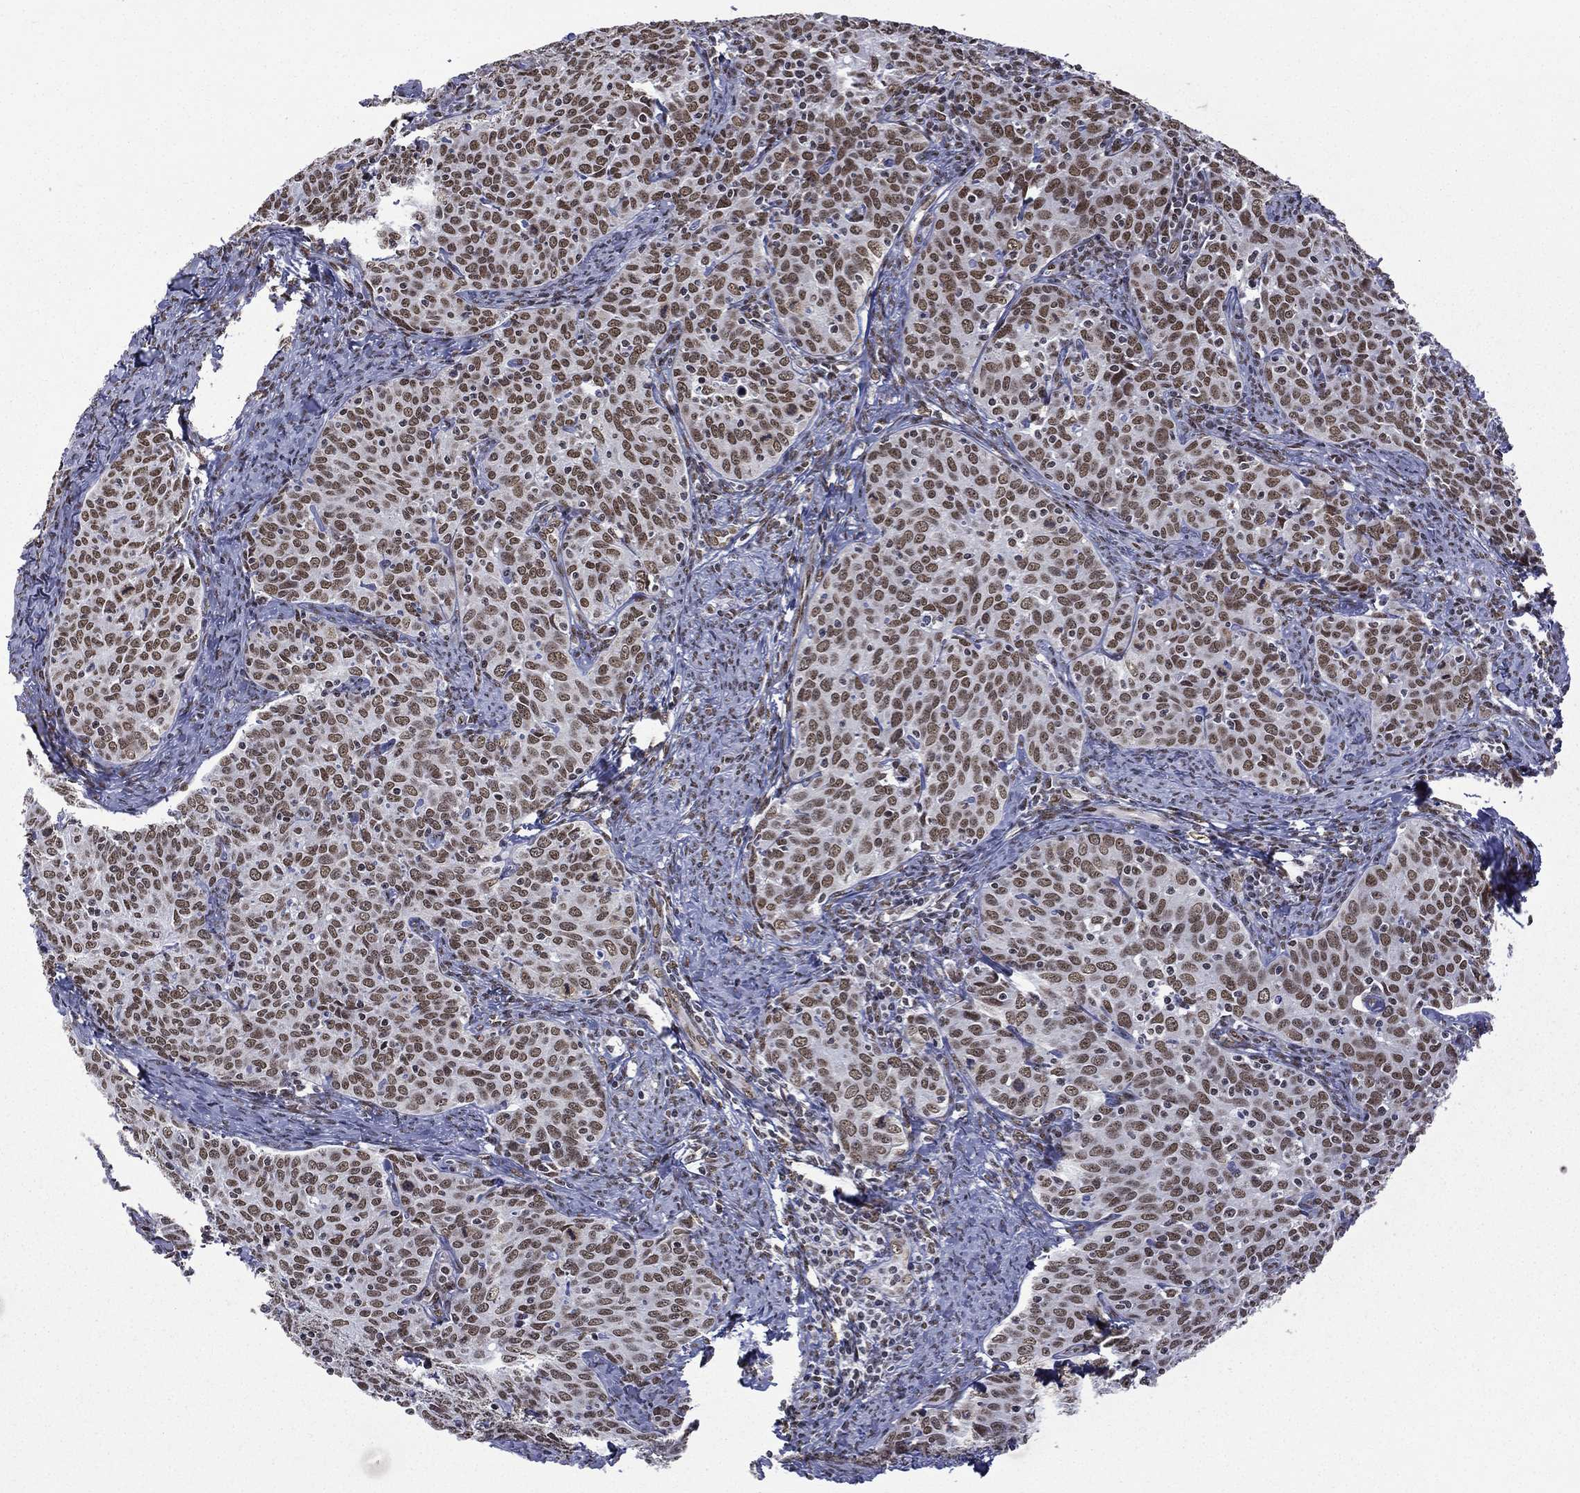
{"staining": {"intensity": "strong", "quantity": ">75%", "location": "nuclear"}, "tissue": "cervical cancer", "cell_type": "Tumor cells", "image_type": "cancer", "snomed": [{"axis": "morphology", "description": "Squamous cell carcinoma, NOS"}, {"axis": "topography", "description": "Cervix"}], "caption": "There is high levels of strong nuclear positivity in tumor cells of cervical squamous cell carcinoma, as demonstrated by immunohistochemical staining (brown color).", "gene": "C5orf24", "patient": {"sex": "female", "age": 62}}